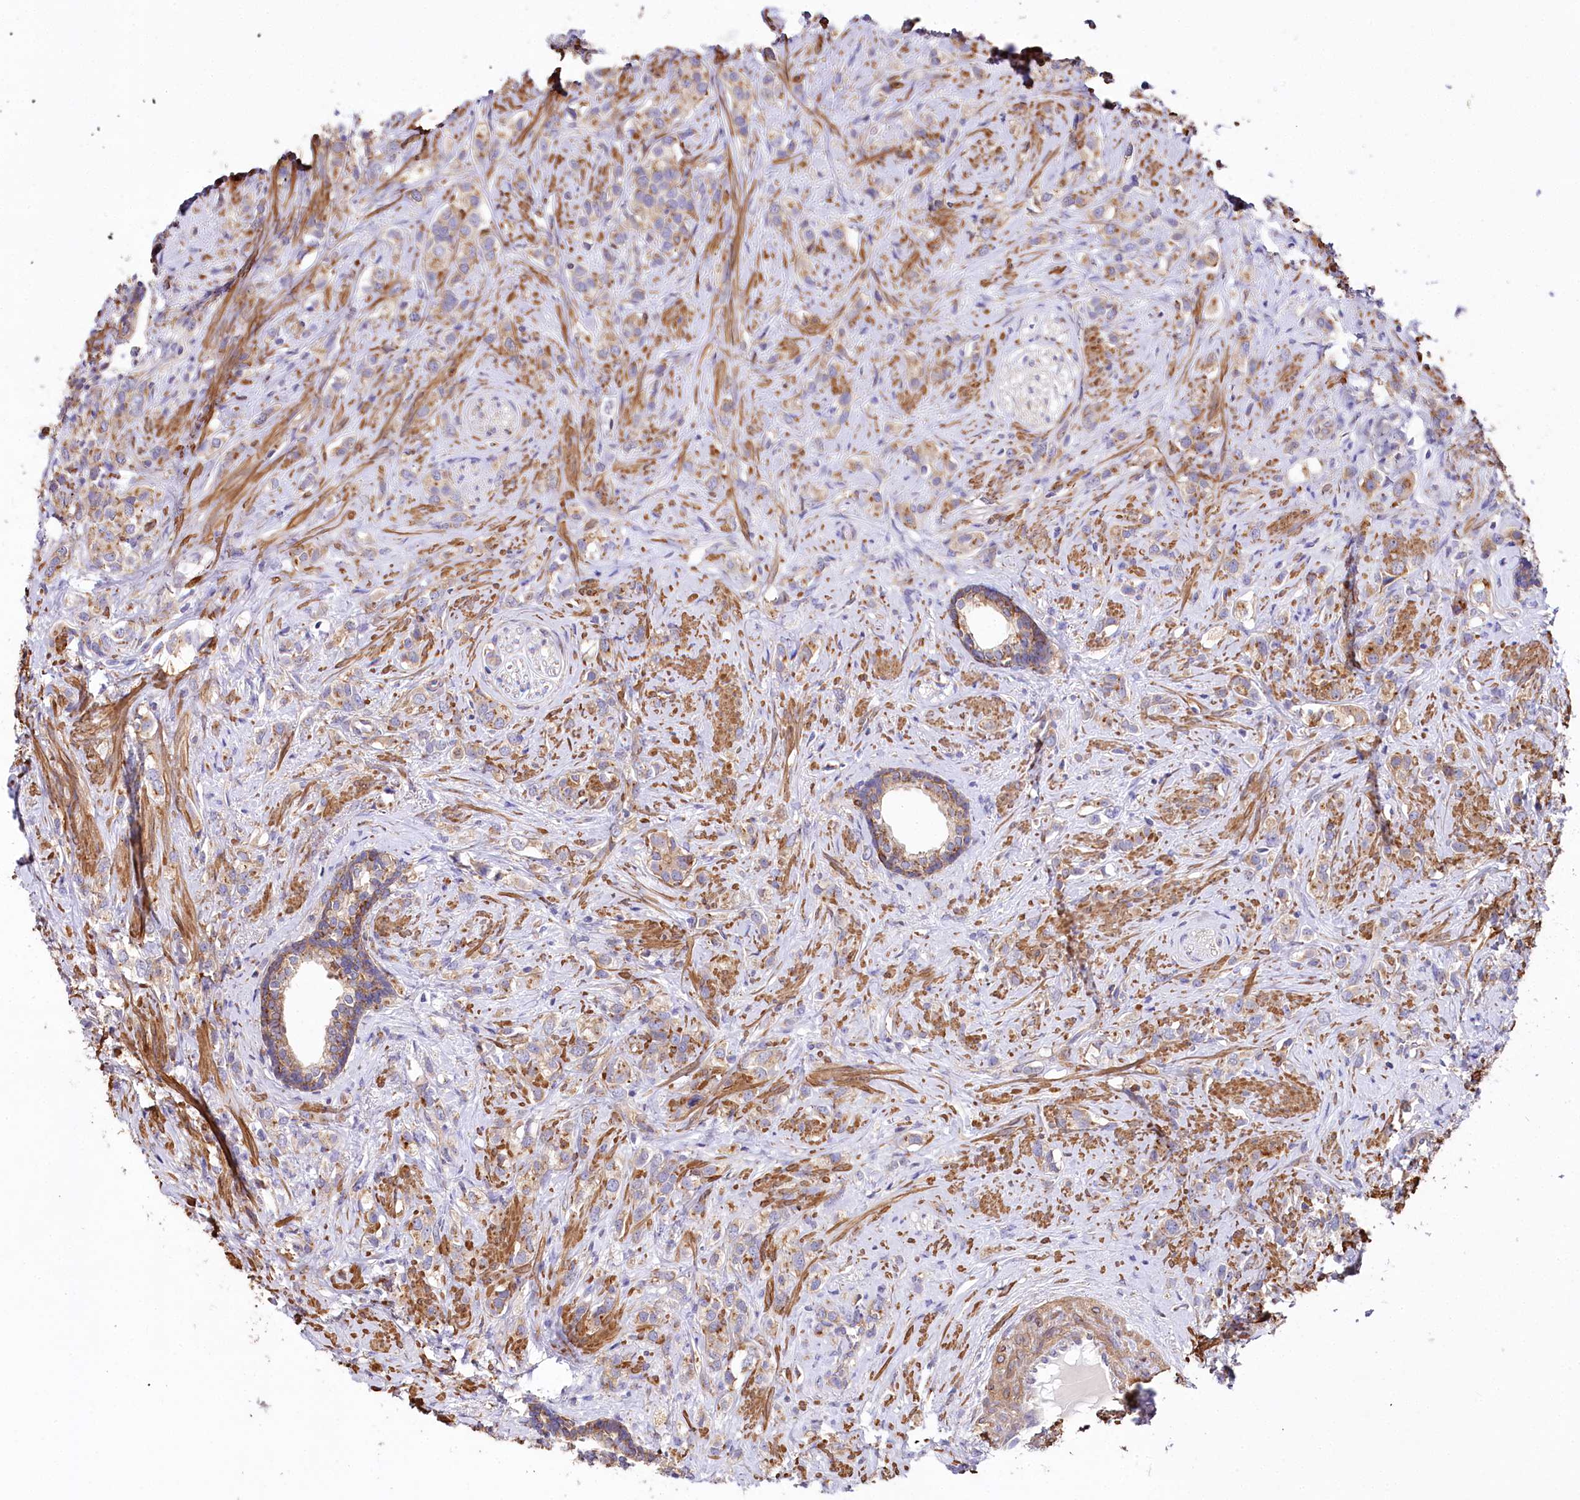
{"staining": {"intensity": "moderate", "quantity": "<25%", "location": "cytoplasmic/membranous"}, "tissue": "prostate cancer", "cell_type": "Tumor cells", "image_type": "cancer", "snomed": [{"axis": "morphology", "description": "Adenocarcinoma, High grade"}, {"axis": "topography", "description": "Prostate"}], "caption": "Tumor cells demonstrate moderate cytoplasmic/membranous expression in approximately <25% of cells in prostate cancer (high-grade adenocarcinoma).", "gene": "STX6", "patient": {"sex": "male", "age": 63}}